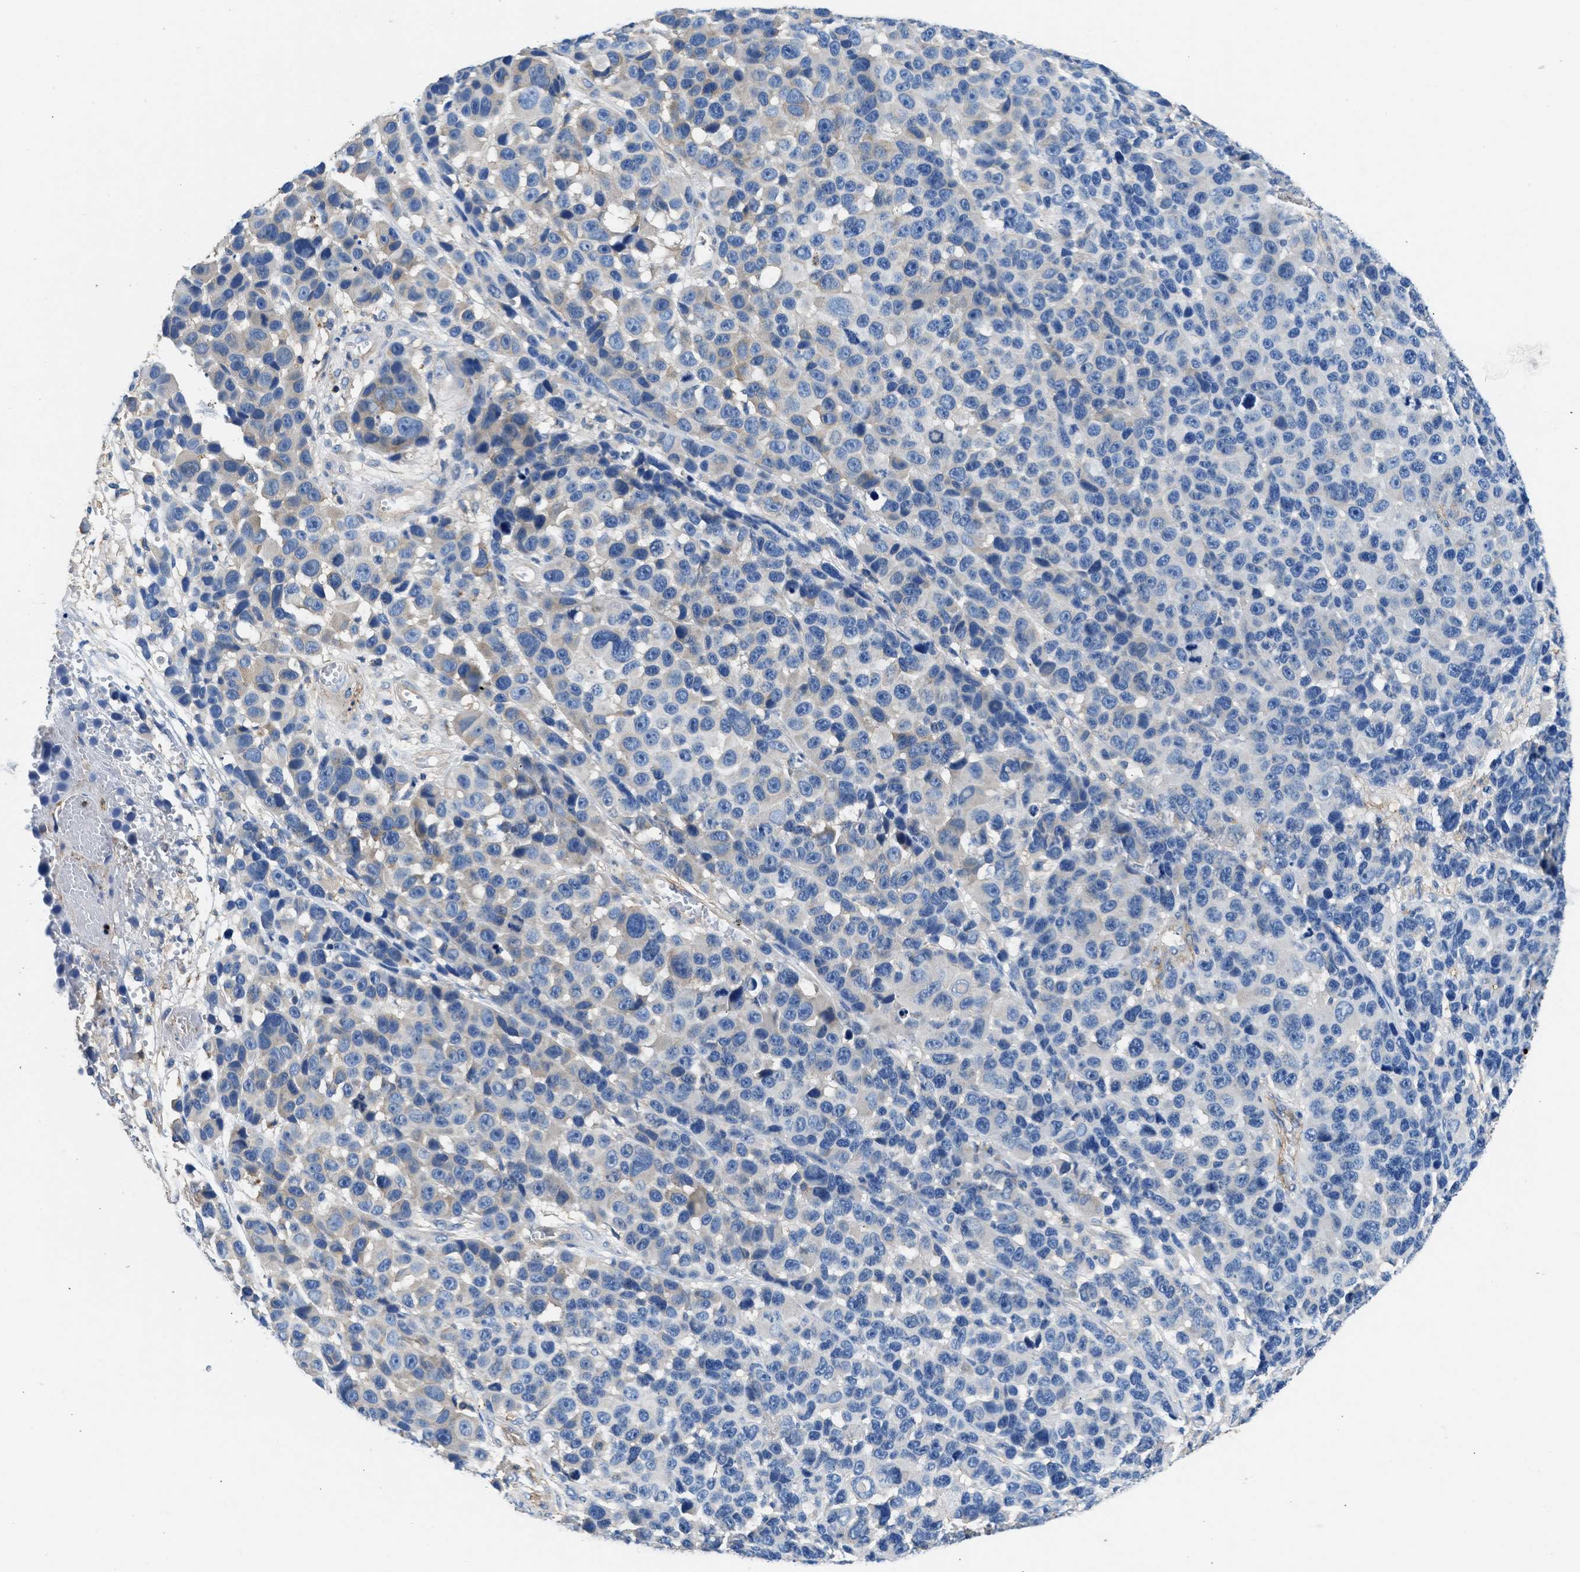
{"staining": {"intensity": "negative", "quantity": "none", "location": "none"}, "tissue": "melanoma", "cell_type": "Tumor cells", "image_type": "cancer", "snomed": [{"axis": "morphology", "description": "Malignant melanoma, NOS"}, {"axis": "topography", "description": "Skin"}], "caption": "This is an immunohistochemistry (IHC) micrograph of human malignant melanoma. There is no expression in tumor cells.", "gene": "KCNQ4", "patient": {"sex": "male", "age": 53}}